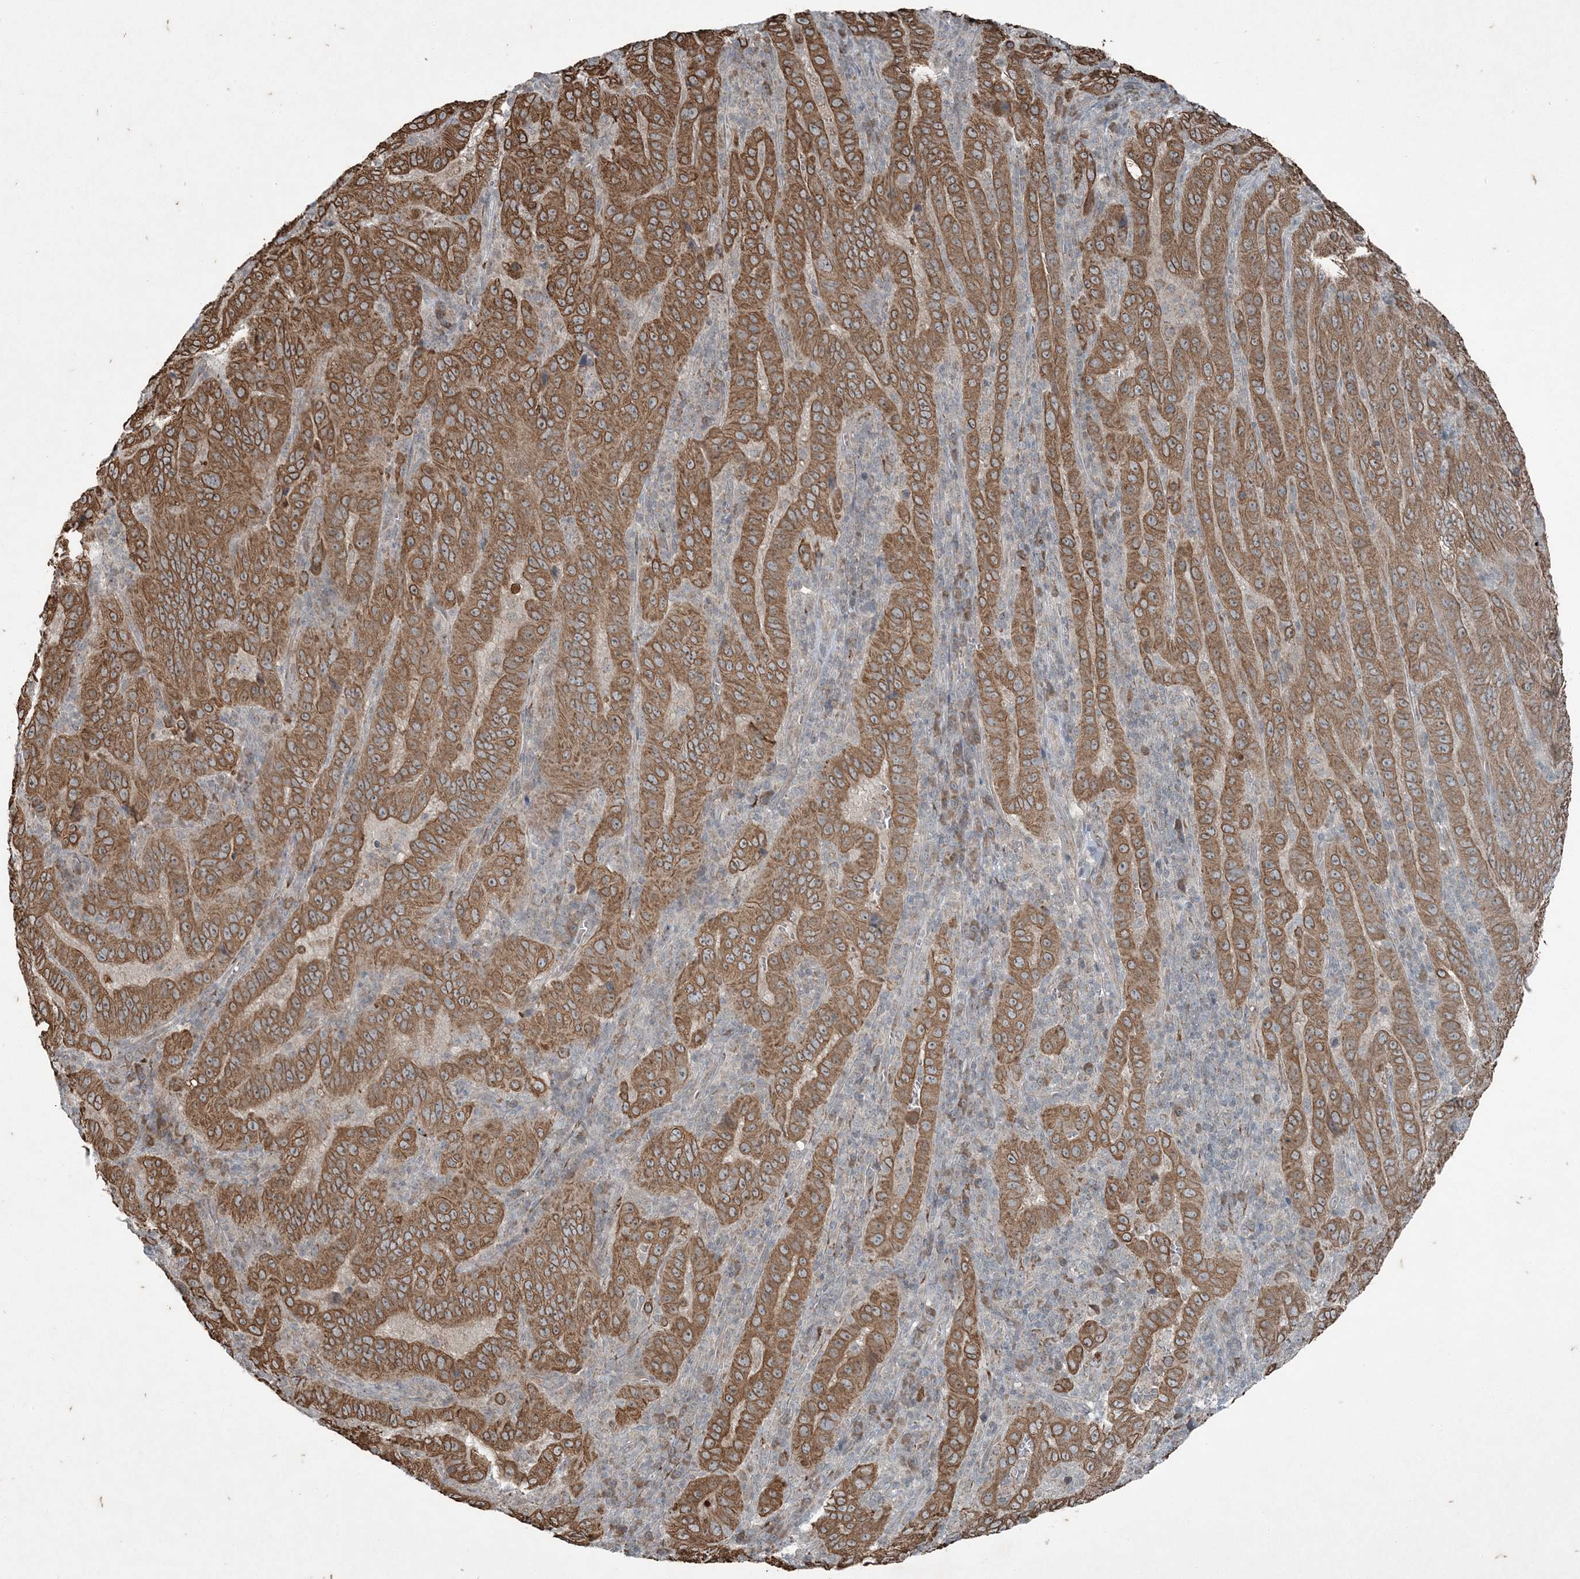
{"staining": {"intensity": "moderate", "quantity": ">75%", "location": "cytoplasmic/membranous"}, "tissue": "pancreatic cancer", "cell_type": "Tumor cells", "image_type": "cancer", "snomed": [{"axis": "morphology", "description": "Adenocarcinoma, NOS"}, {"axis": "topography", "description": "Pancreas"}], "caption": "The image displays a brown stain indicating the presence of a protein in the cytoplasmic/membranous of tumor cells in pancreatic adenocarcinoma.", "gene": "PC", "patient": {"sex": "male", "age": 63}}